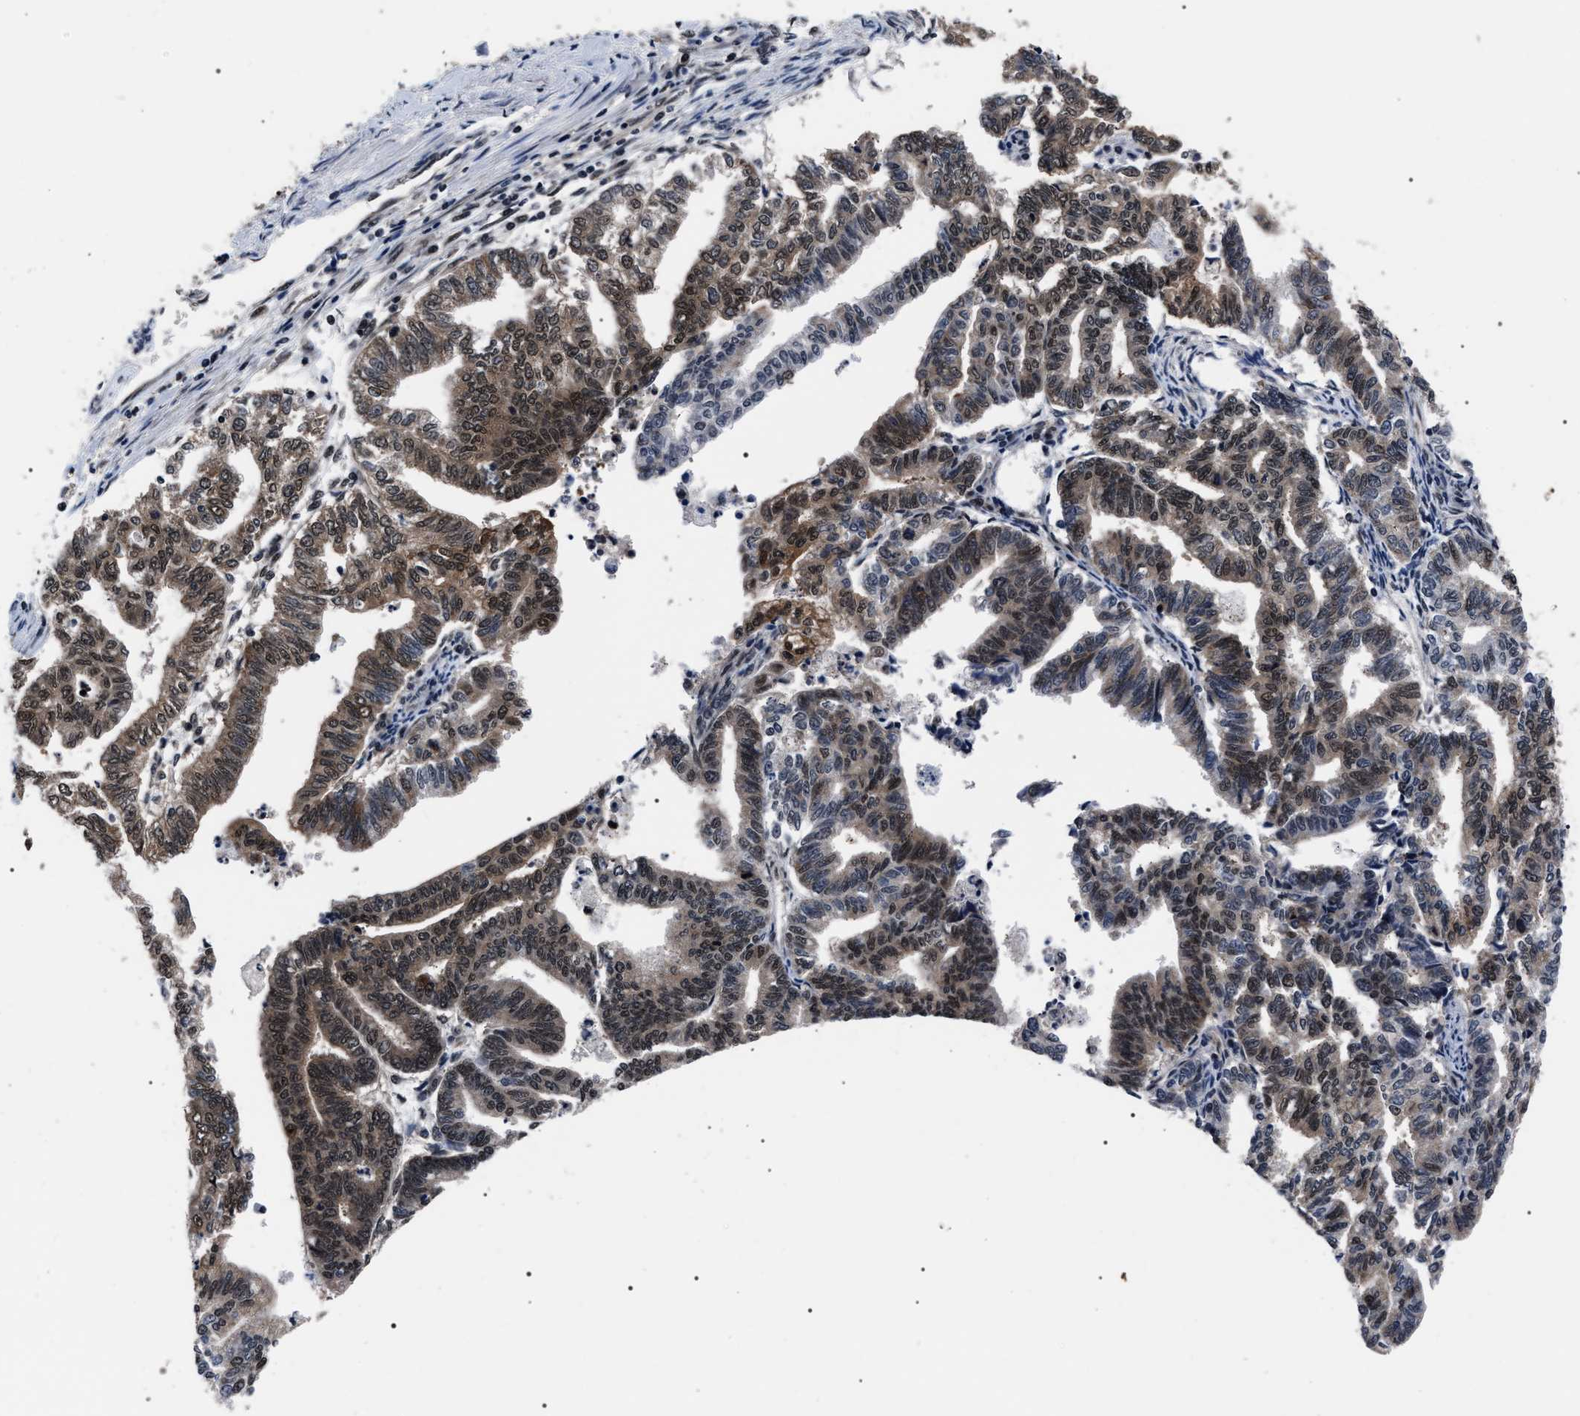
{"staining": {"intensity": "moderate", "quantity": ">75%", "location": "cytoplasmic/membranous"}, "tissue": "endometrial cancer", "cell_type": "Tumor cells", "image_type": "cancer", "snomed": [{"axis": "morphology", "description": "Adenocarcinoma, NOS"}, {"axis": "topography", "description": "Endometrium"}], "caption": "Moderate cytoplasmic/membranous expression is present in approximately >75% of tumor cells in endometrial cancer (adenocarcinoma). (brown staining indicates protein expression, while blue staining denotes nuclei).", "gene": "CSNK2A1", "patient": {"sex": "female", "age": 79}}